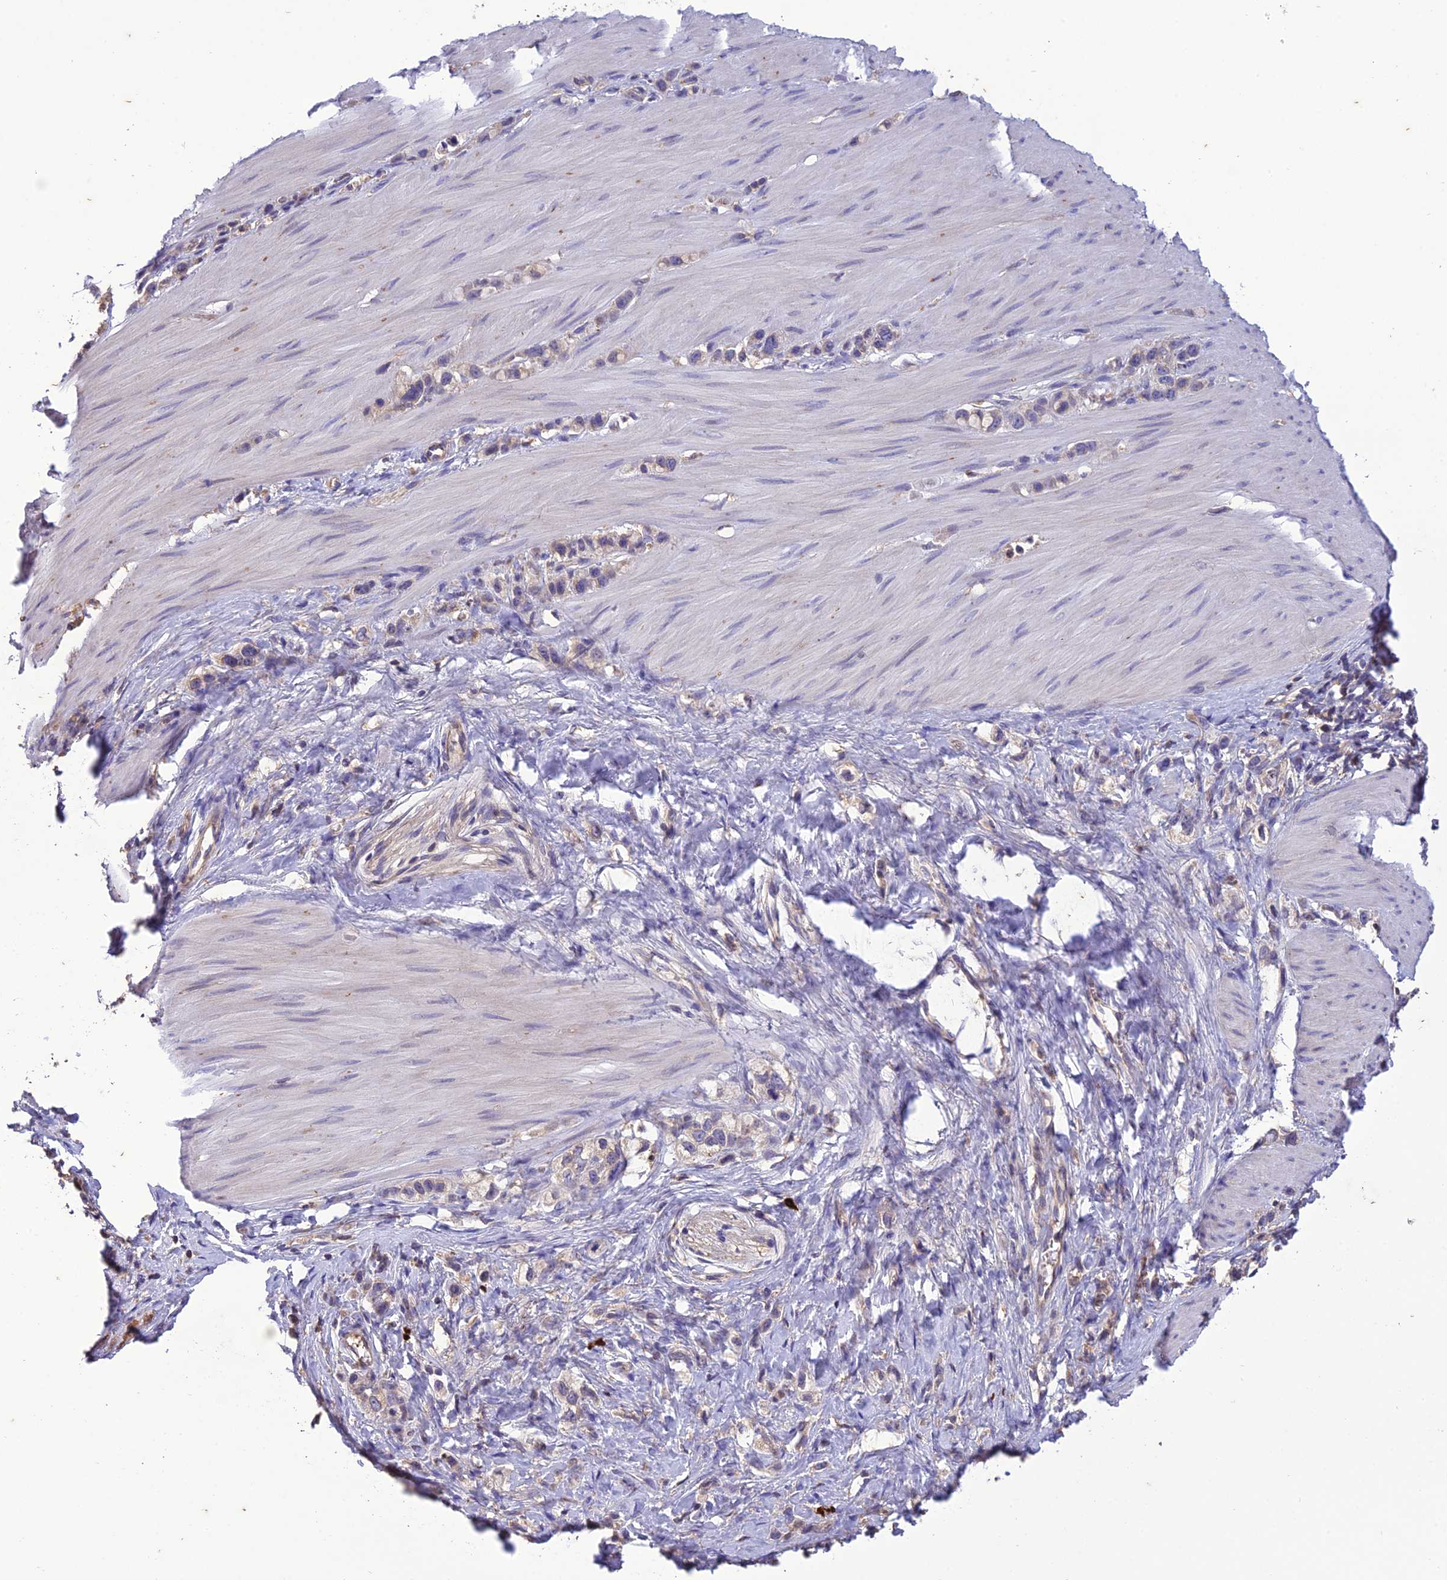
{"staining": {"intensity": "weak", "quantity": "<25%", "location": "cytoplasmic/membranous"}, "tissue": "stomach cancer", "cell_type": "Tumor cells", "image_type": "cancer", "snomed": [{"axis": "morphology", "description": "Adenocarcinoma, NOS"}, {"axis": "topography", "description": "Stomach"}], "caption": "An image of stomach cancer stained for a protein displays no brown staining in tumor cells.", "gene": "MIOS", "patient": {"sex": "female", "age": 65}}